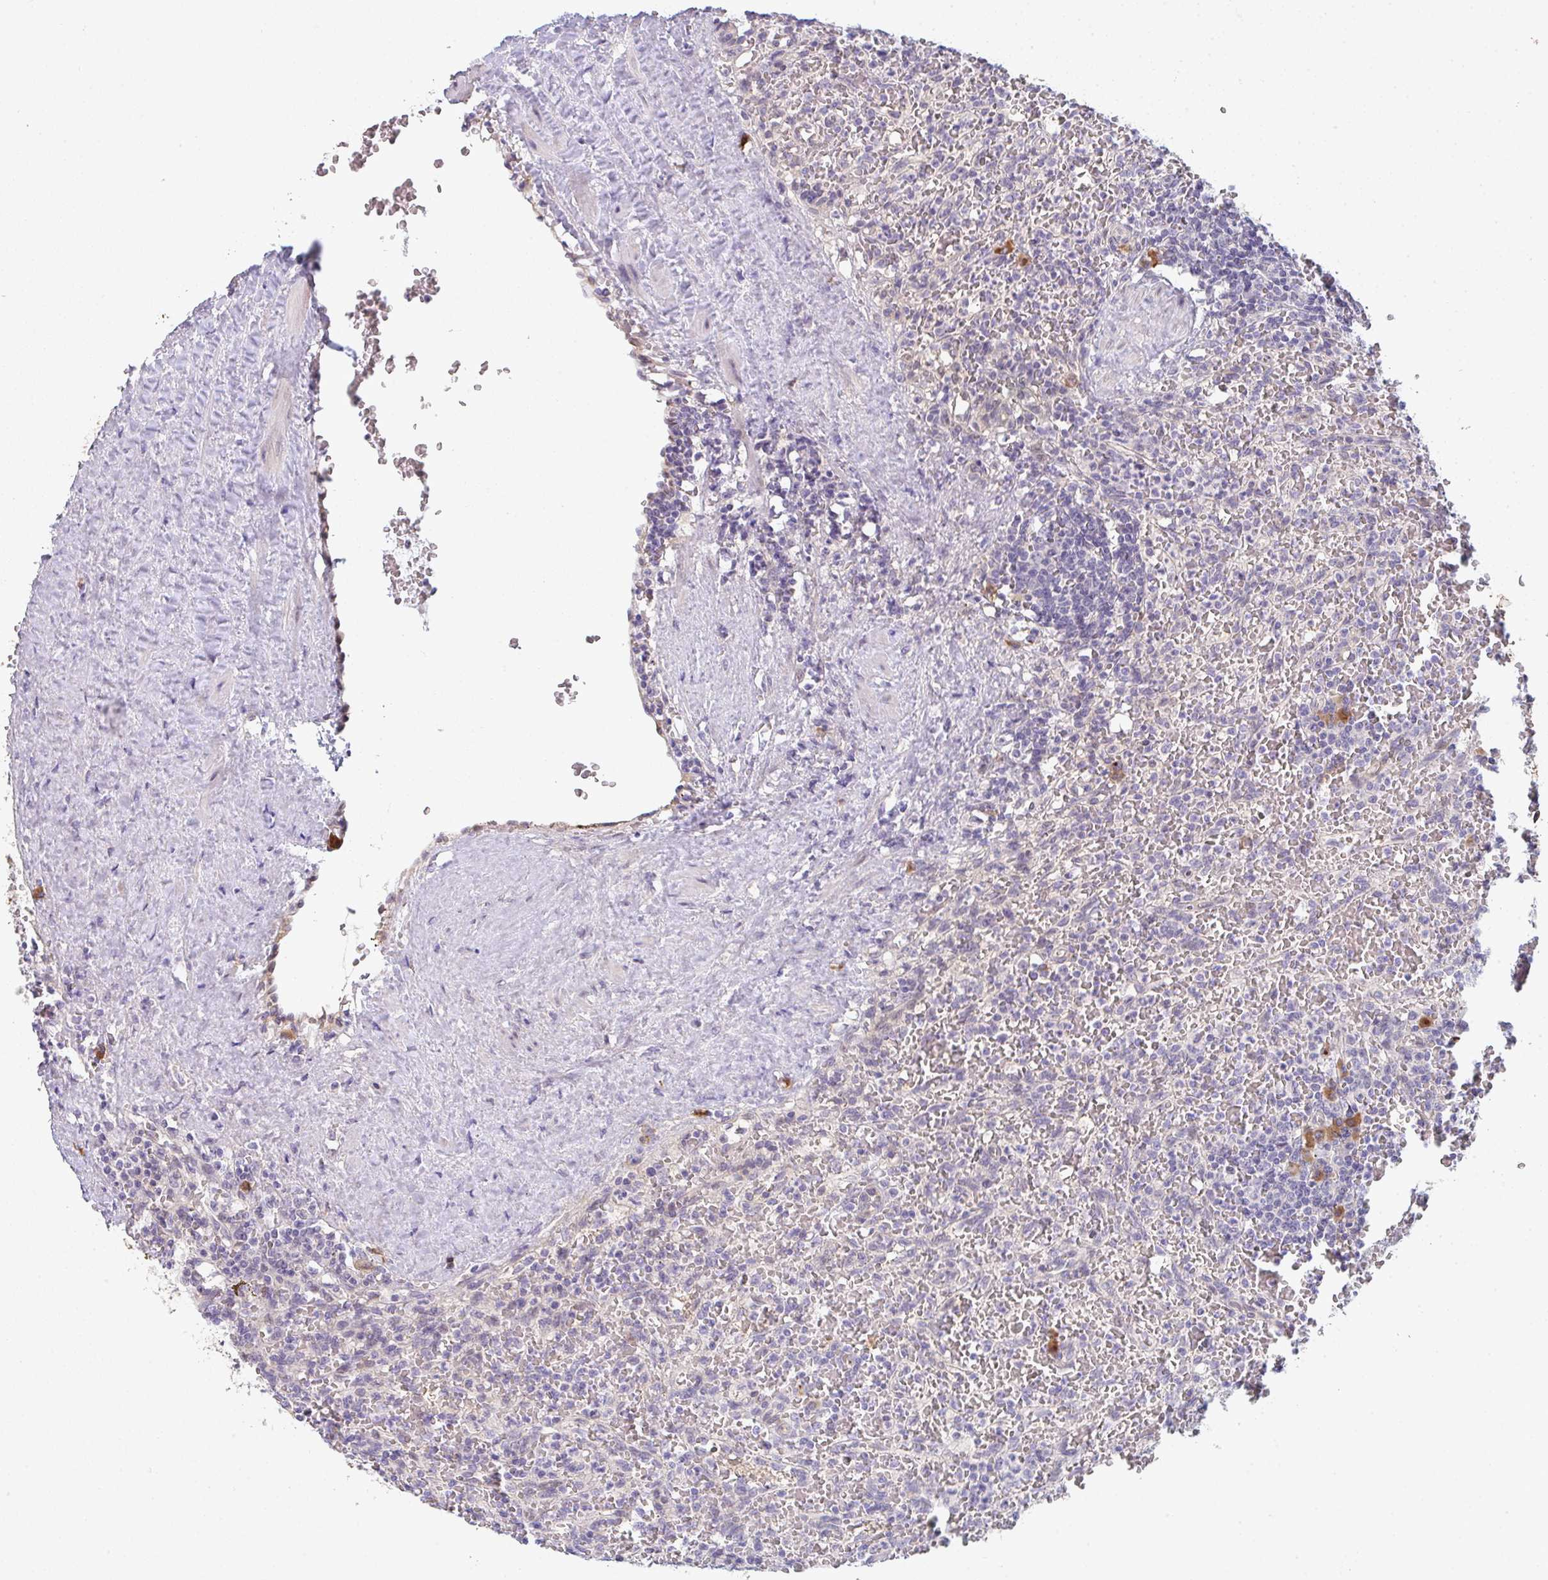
{"staining": {"intensity": "negative", "quantity": "none", "location": "none"}, "tissue": "lymphoma", "cell_type": "Tumor cells", "image_type": "cancer", "snomed": [{"axis": "morphology", "description": "Malignant lymphoma, non-Hodgkin's type, Low grade"}, {"axis": "topography", "description": "Spleen"}], "caption": "This is a photomicrograph of IHC staining of lymphoma, which shows no expression in tumor cells.", "gene": "TNFRSF10A", "patient": {"sex": "female", "age": 64}}